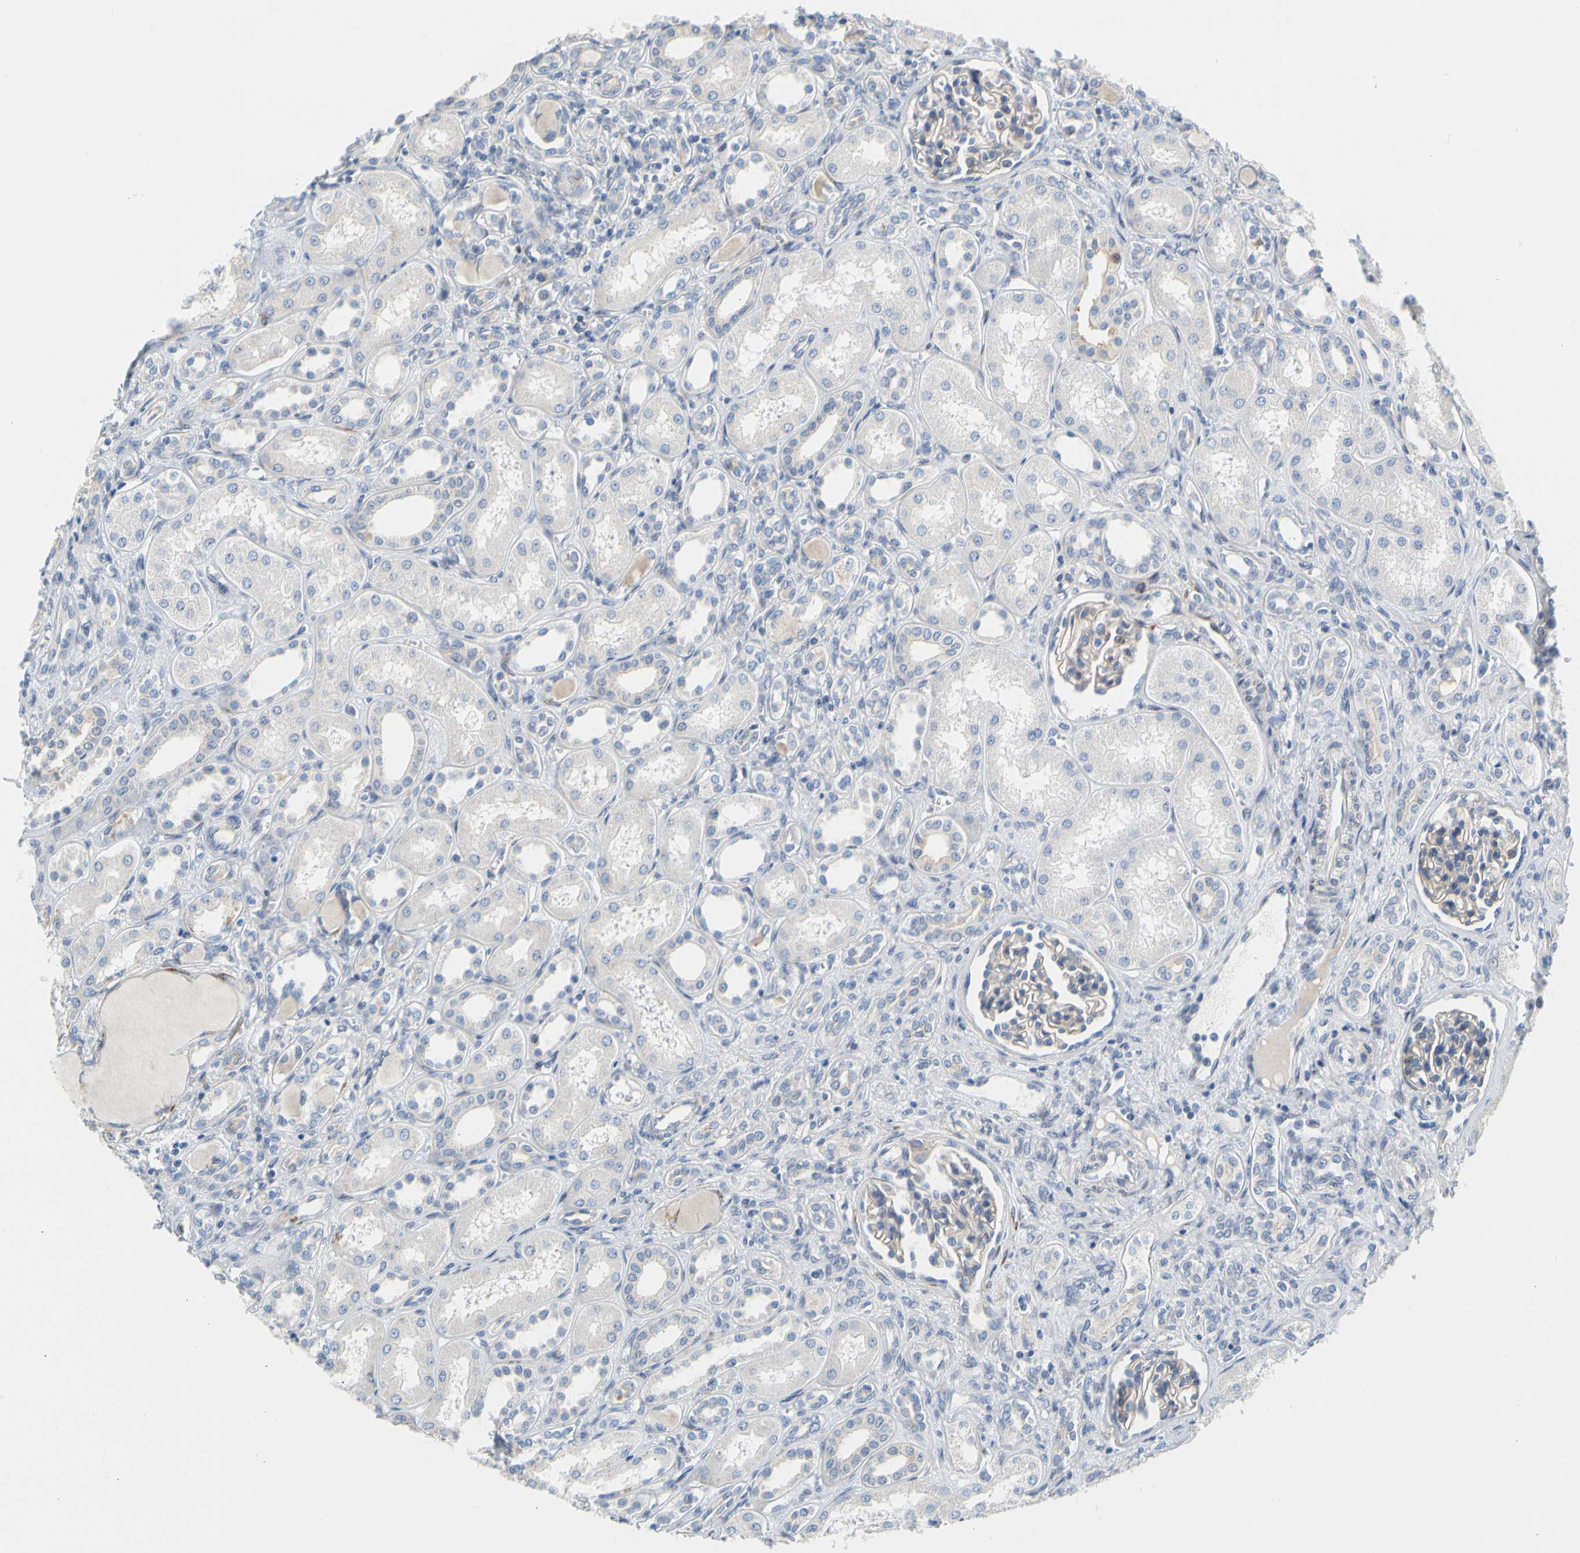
{"staining": {"intensity": "weak", "quantity": "<25%", "location": "cytoplasmic/membranous"}, "tissue": "kidney", "cell_type": "Cells in glomeruli", "image_type": "normal", "snomed": [{"axis": "morphology", "description": "Normal tissue, NOS"}, {"axis": "topography", "description": "Kidney"}], "caption": "A high-resolution image shows immunohistochemistry (IHC) staining of normal kidney, which displays no significant positivity in cells in glomeruli.", "gene": "ZNF236", "patient": {"sex": "male", "age": 7}}